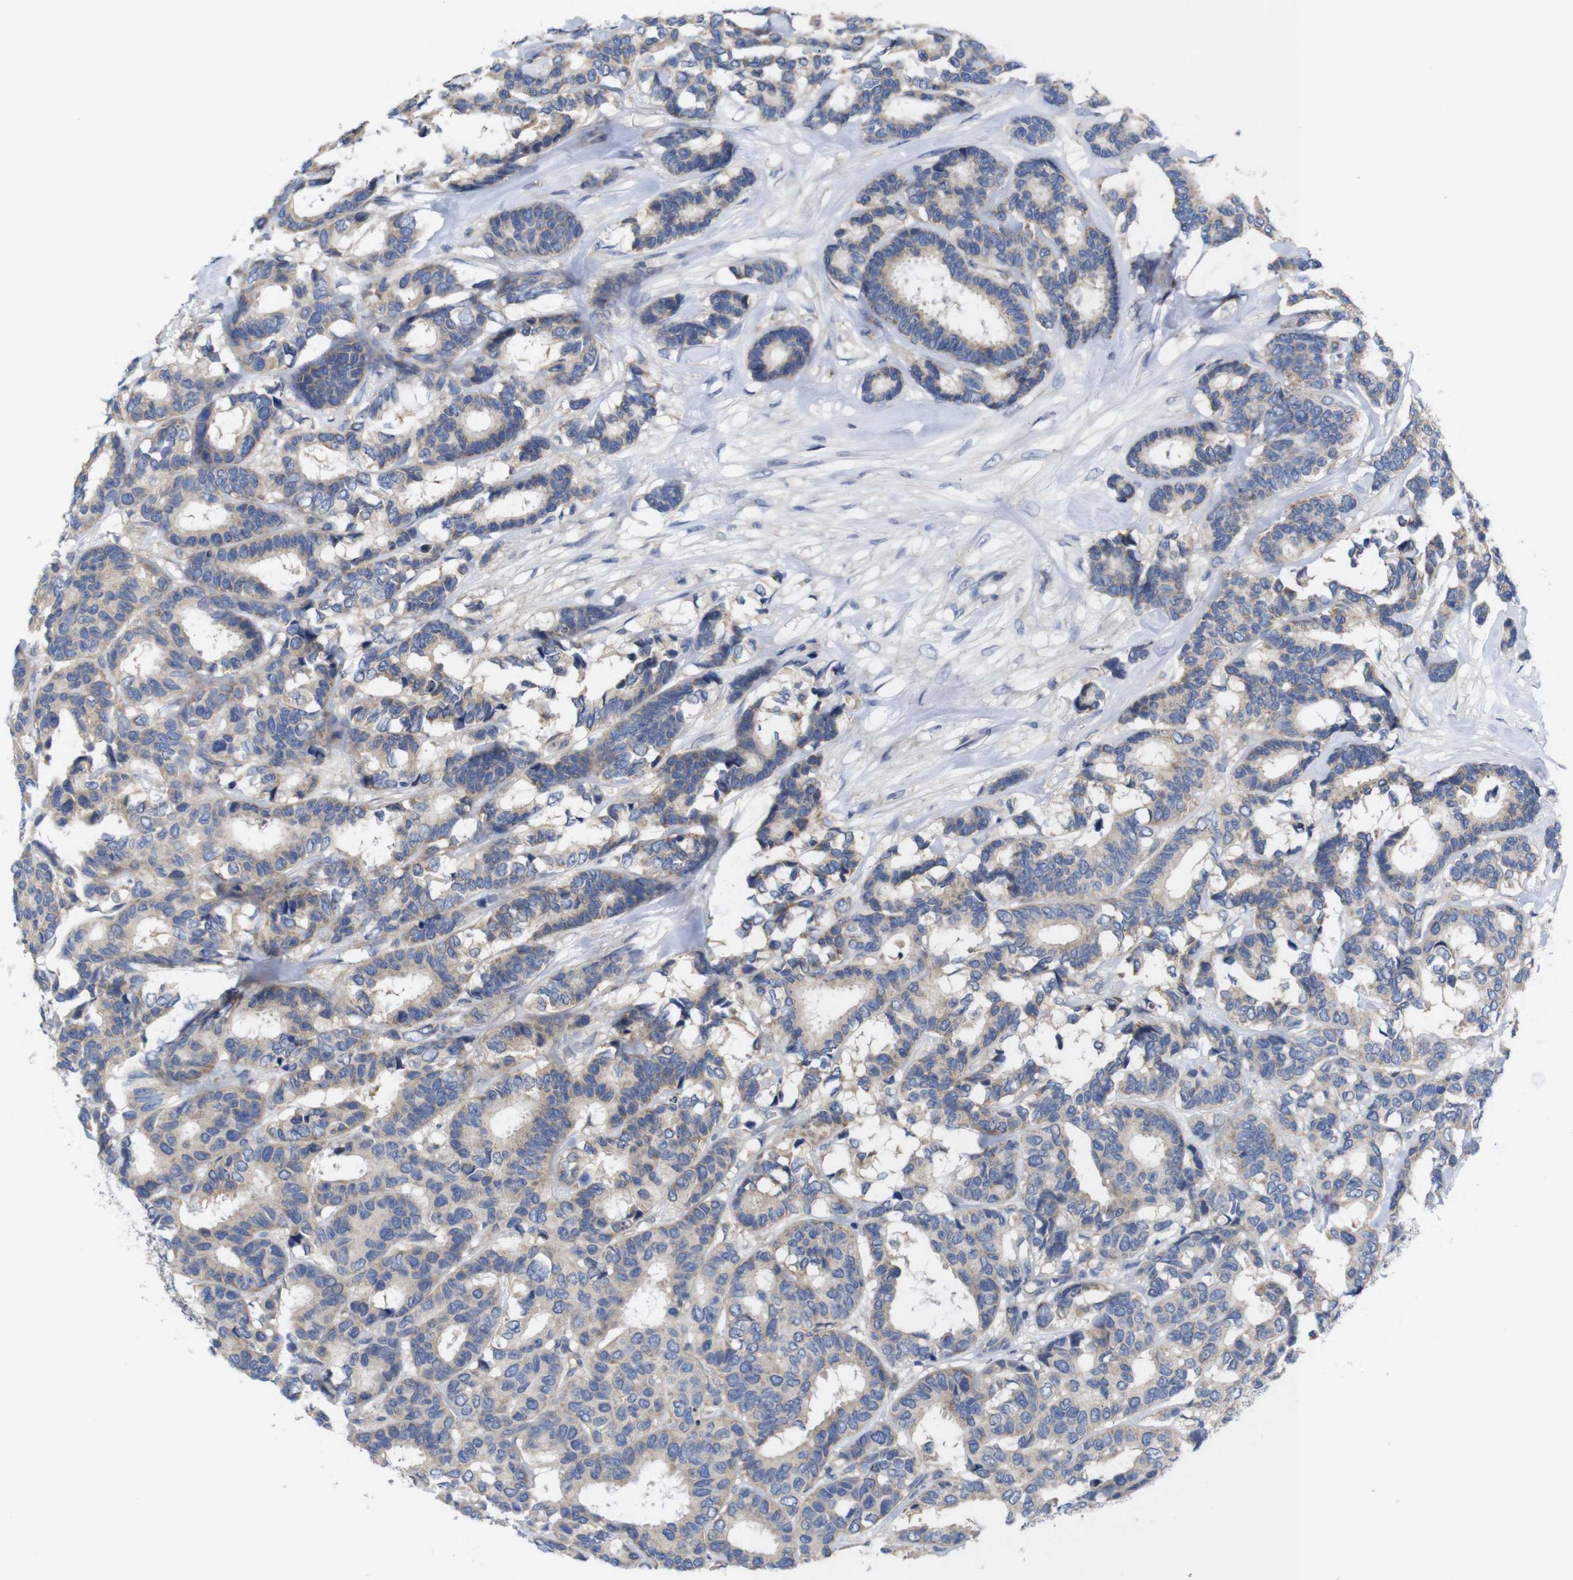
{"staining": {"intensity": "weak", "quantity": "25%-75%", "location": "cytoplasmic/membranous"}, "tissue": "breast cancer", "cell_type": "Tumor cells", "image_type": "cancer", "snomed": [{"axis": "morphology", "description": "Duct carcinoma"}, {"axis": "topography", "description": "Breast"}], "caption": "Protein analysis of intraductal carcinoma (breast) tissue displays weak cytoplasmic/membranous expression in approximately 25%-75% of tumor cells.", "gene": "USH1C", "patient": {"sex": "female", "age": 87}}